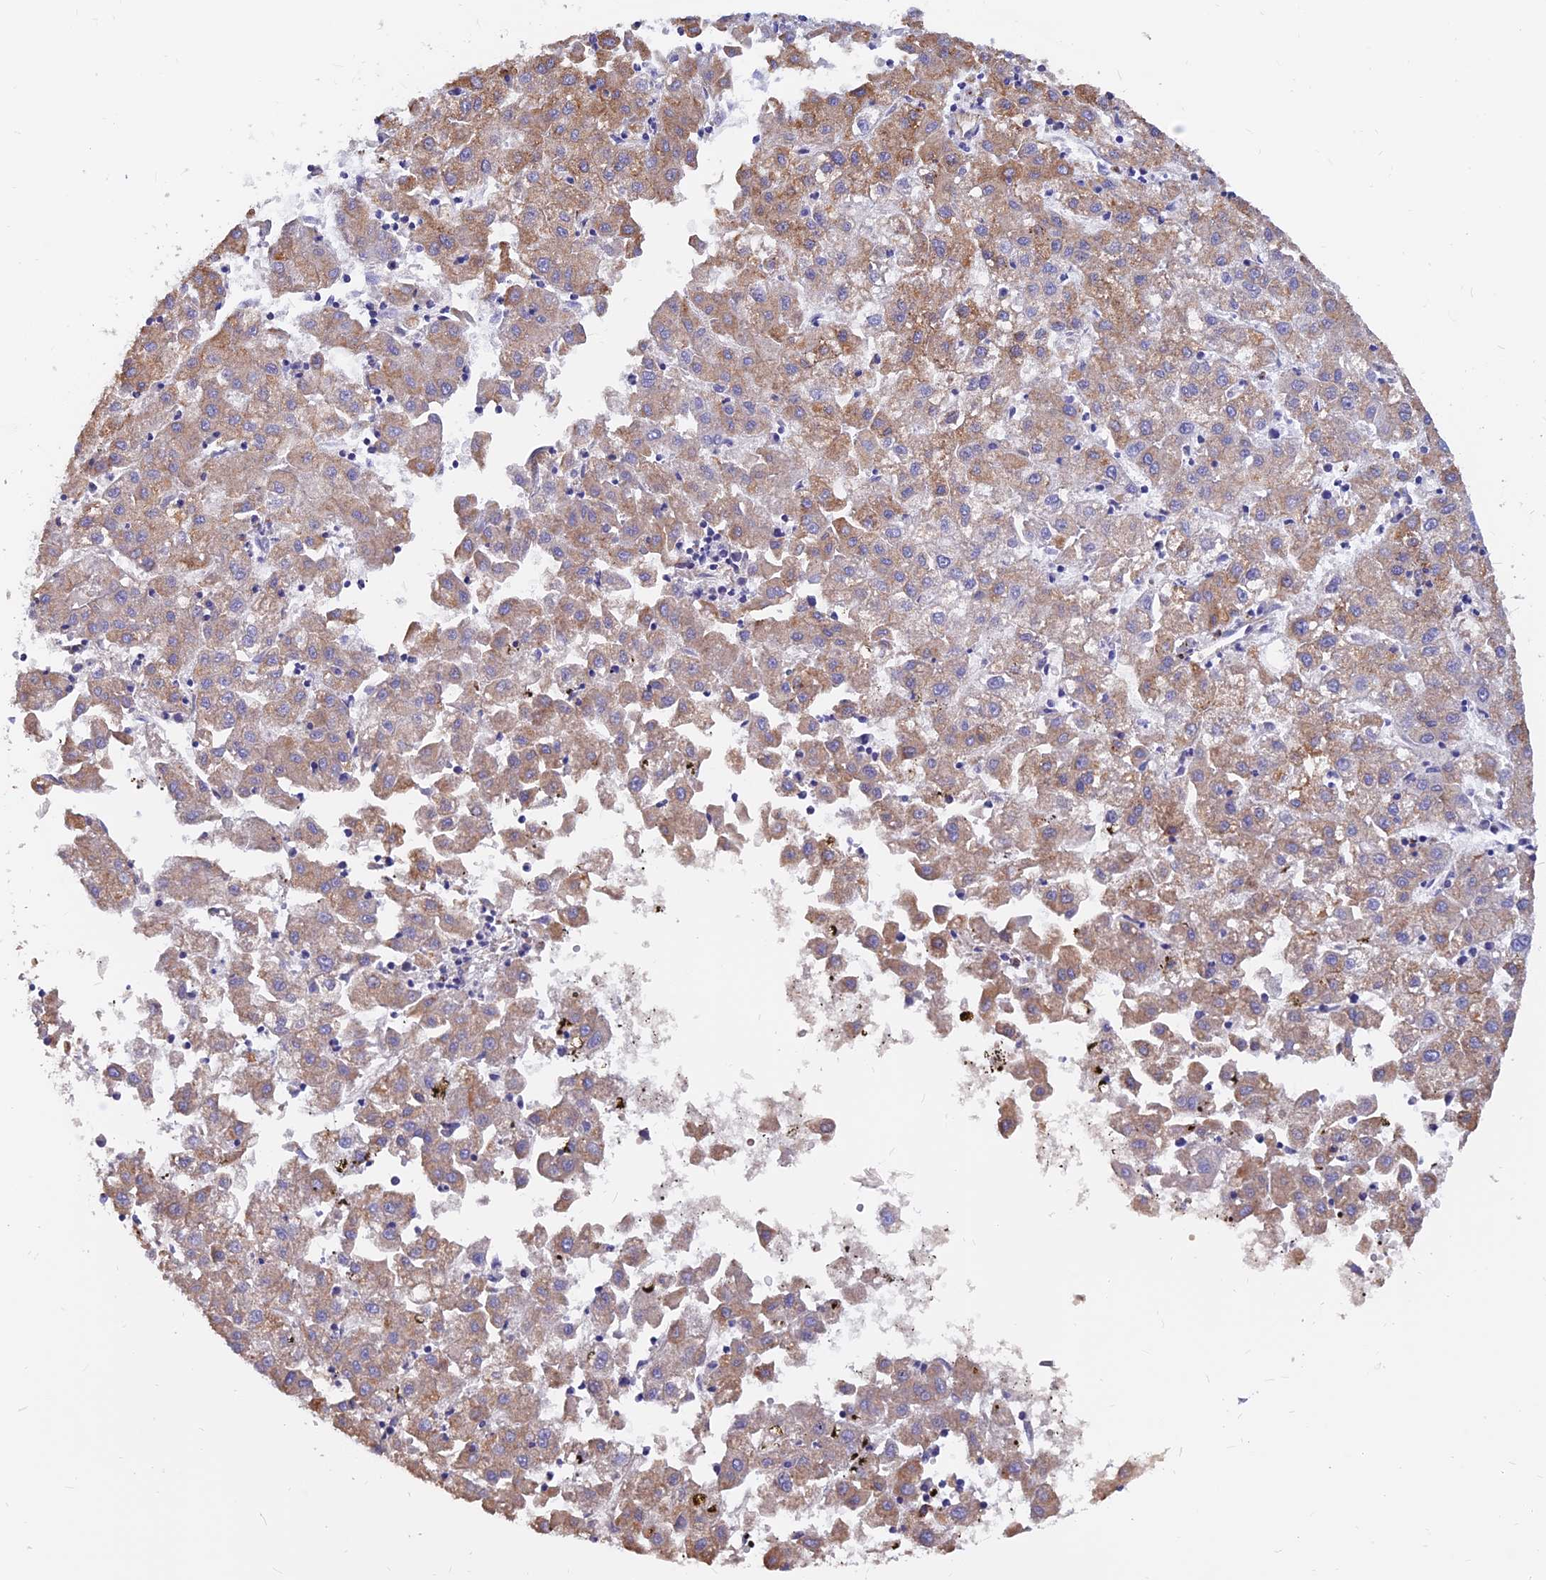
{"staining": {"intensity": "moderate", "quantity": "25%-75%", "location": "cytoplasmic/membranous"}, "tissue": "liver cancer", "cell_type": "Tumor cells", "image_type": "cancer", "snomed": [{"axis": "morphology", "description": "Carcinoma, Hepatocellular, NOS"}, {"axis": "topography", "description": "Liver"}], "caption": "About 25%-75% of tumor cells in hepatocellular carcinoma (liver) display moderate cytoplasmic/membranous protein positivity as visualized by brown immunohistochemical staining.", "gene": "CDK18", "patient": {"sex": "male", "age": 72}}